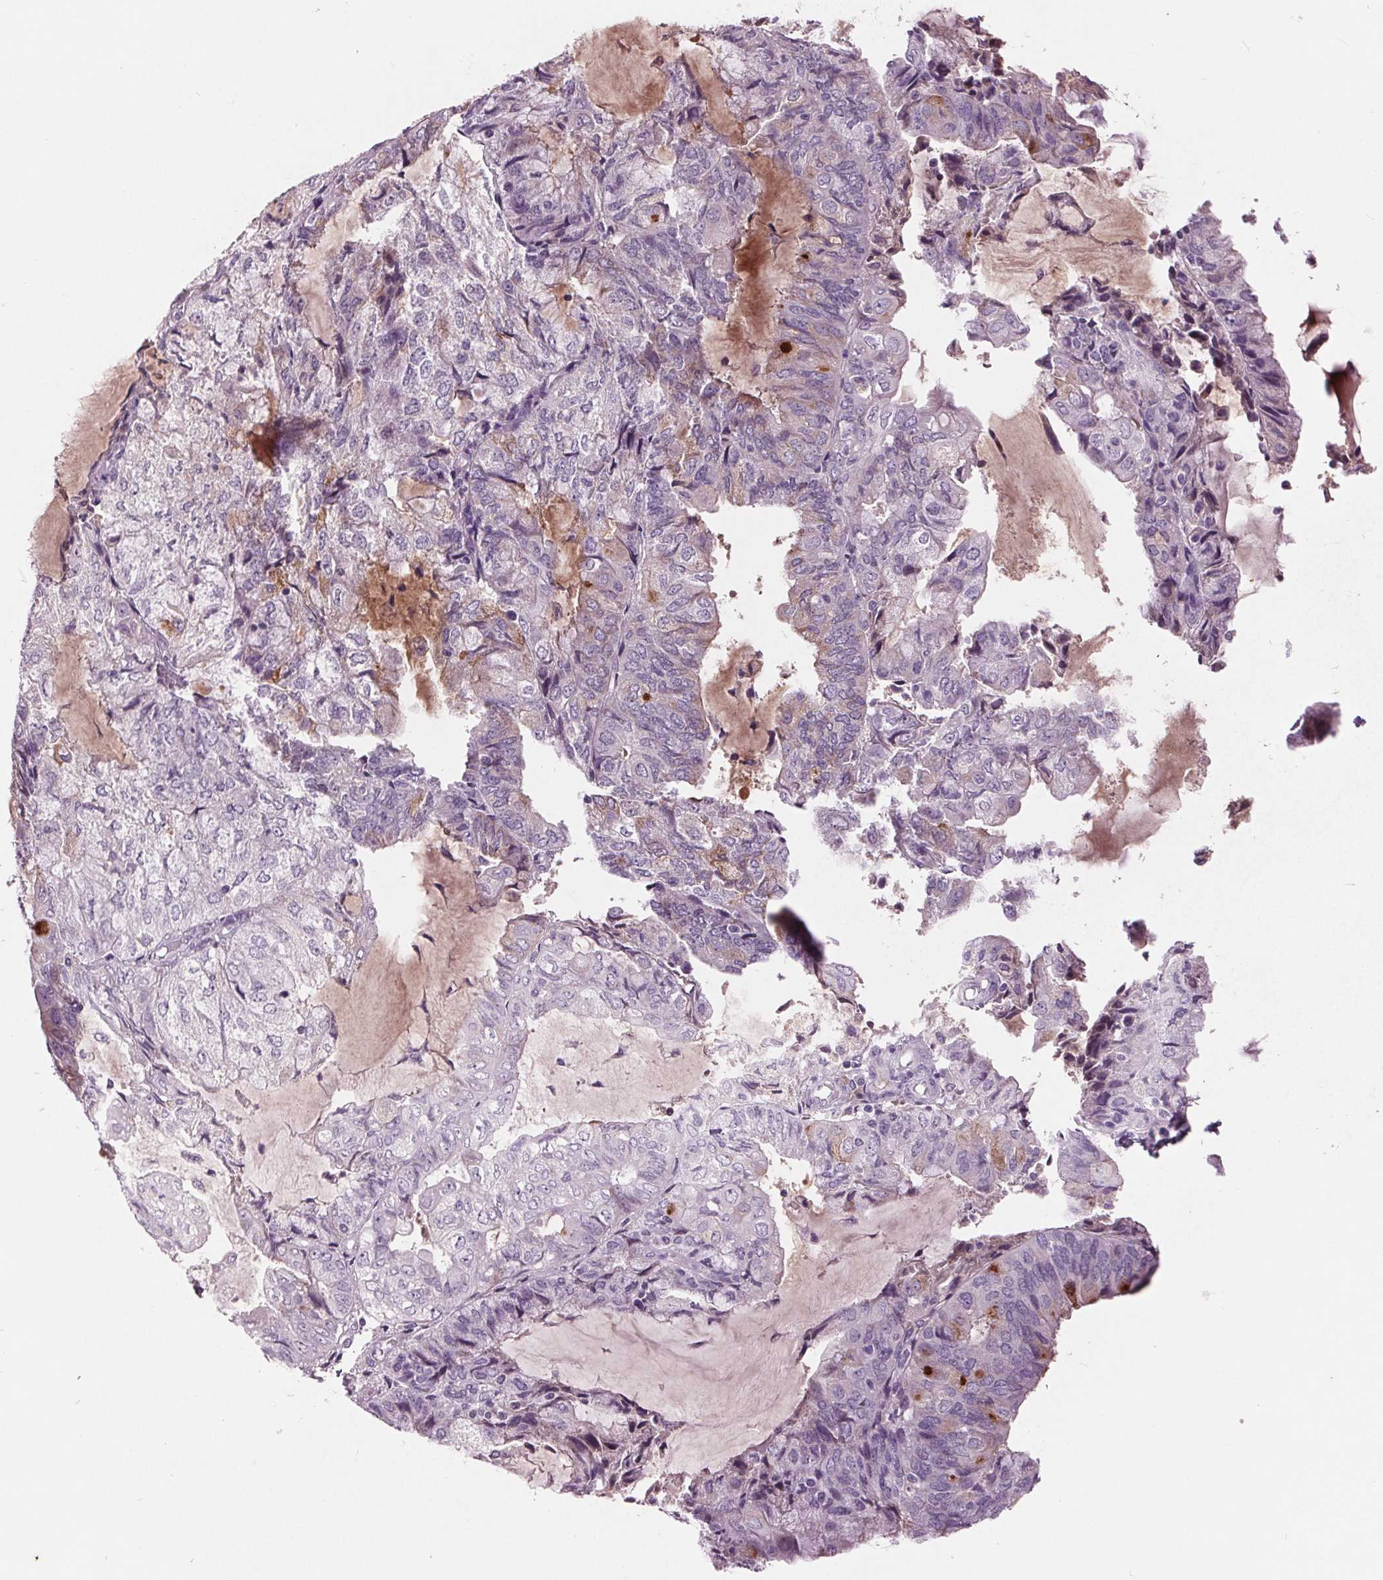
{"staining": {"intensity": "negative", "quantity": "none", "location": "none"}, "tissue": "endometrial cancer", "cell_type": "Tumor cells", "image_type": "cancer", "snomed": [{"axis": "morphology", "description": "Adenocarcinoma, NOS"}, {"axis": "topography", "description": "Endometrium"}], "caption": "Human endometrial adenocarcinoma stained for a protein using immunohistochemistry reveals no positivity in tumor cells.", "gene": "C6", "patient": {"sex": "female", "age": 81}}